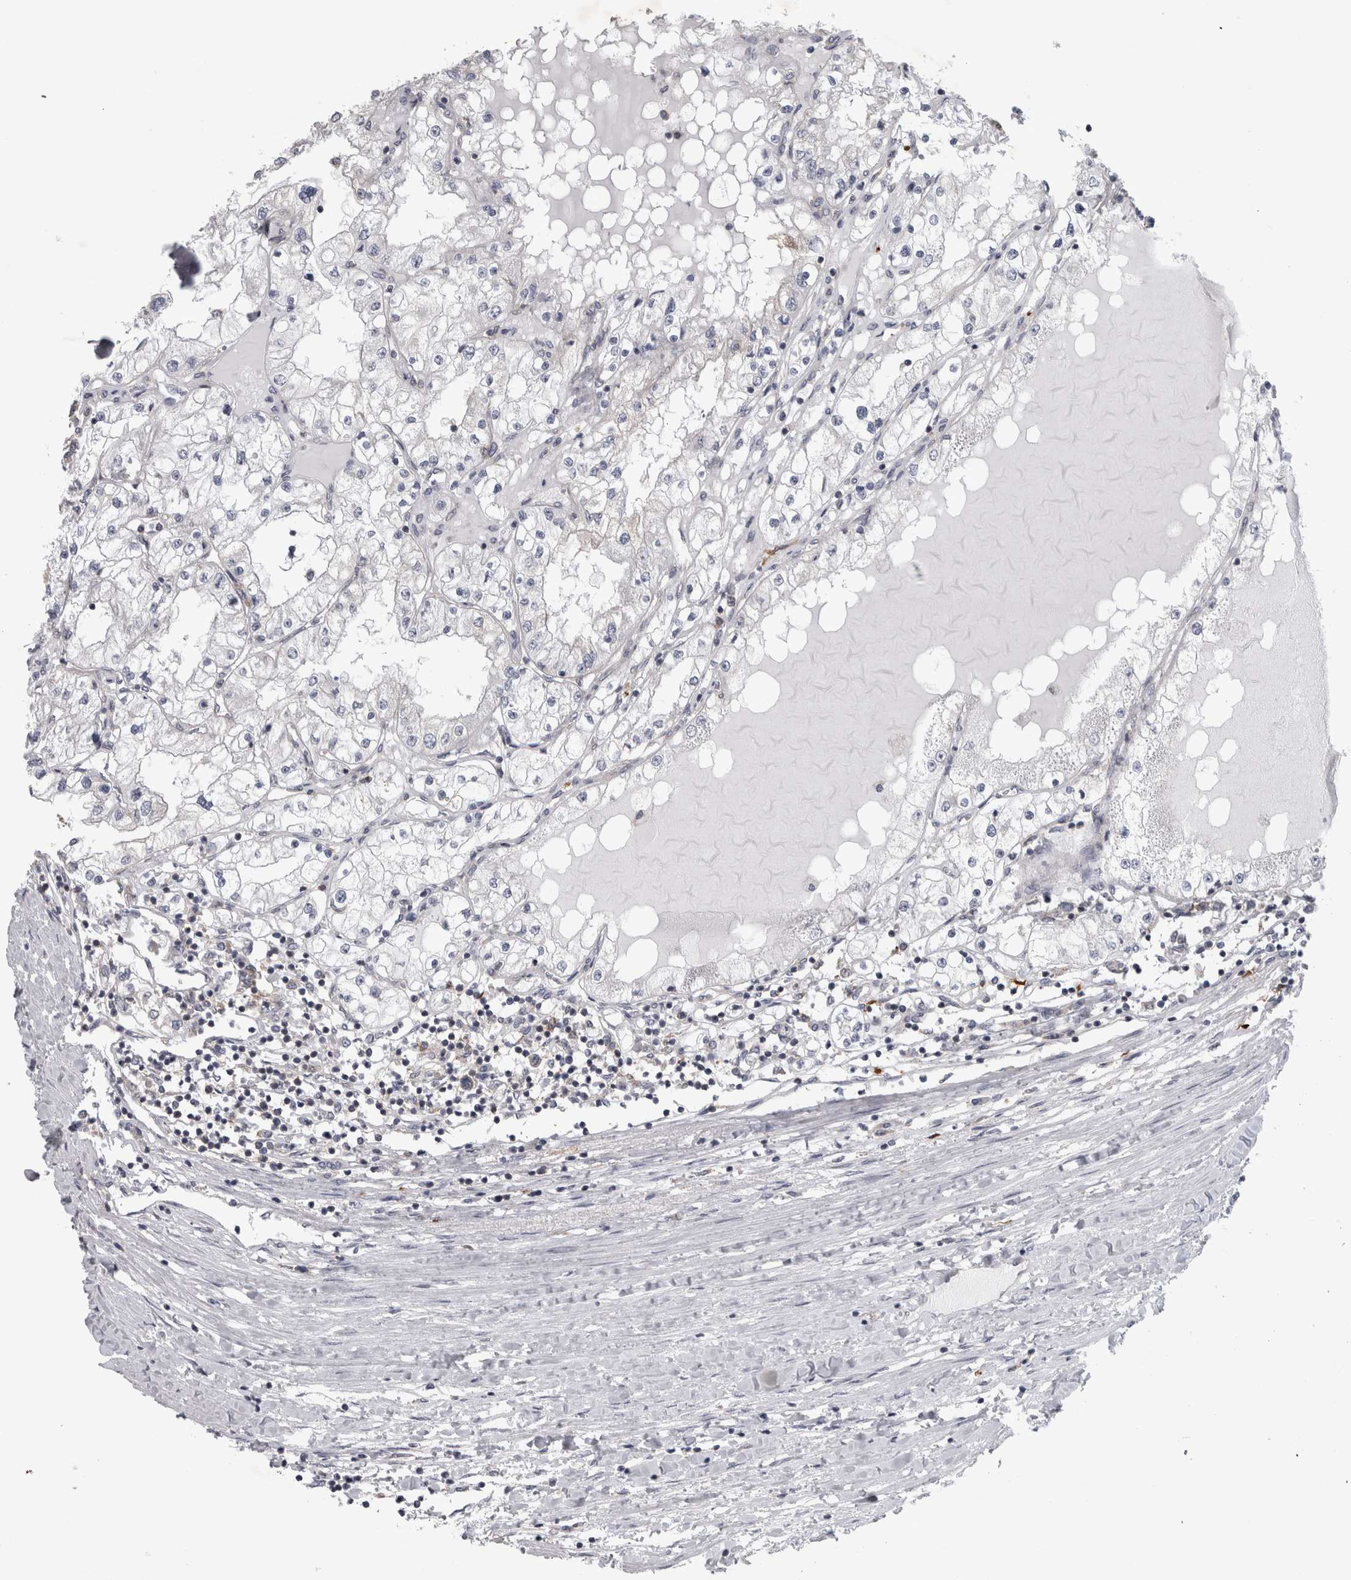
{"staining": {"intensity": "negative", "quantity": "none", "location": "none"}, "tissue": "renal cancer", "cell_type": "Tumor cells", "image_type": "cancer", "snomed": [{"axis": "morphology", "description": "Adenocarcinoma, NOS"}, {"axis": "topography", "description": "Kidney"}], "caption": "Tumor cells show no significant protein positivity in adenocarcinoma (renal).", "gene": "PRRC2C", "patient": {"sex": "male", "age": 68}}